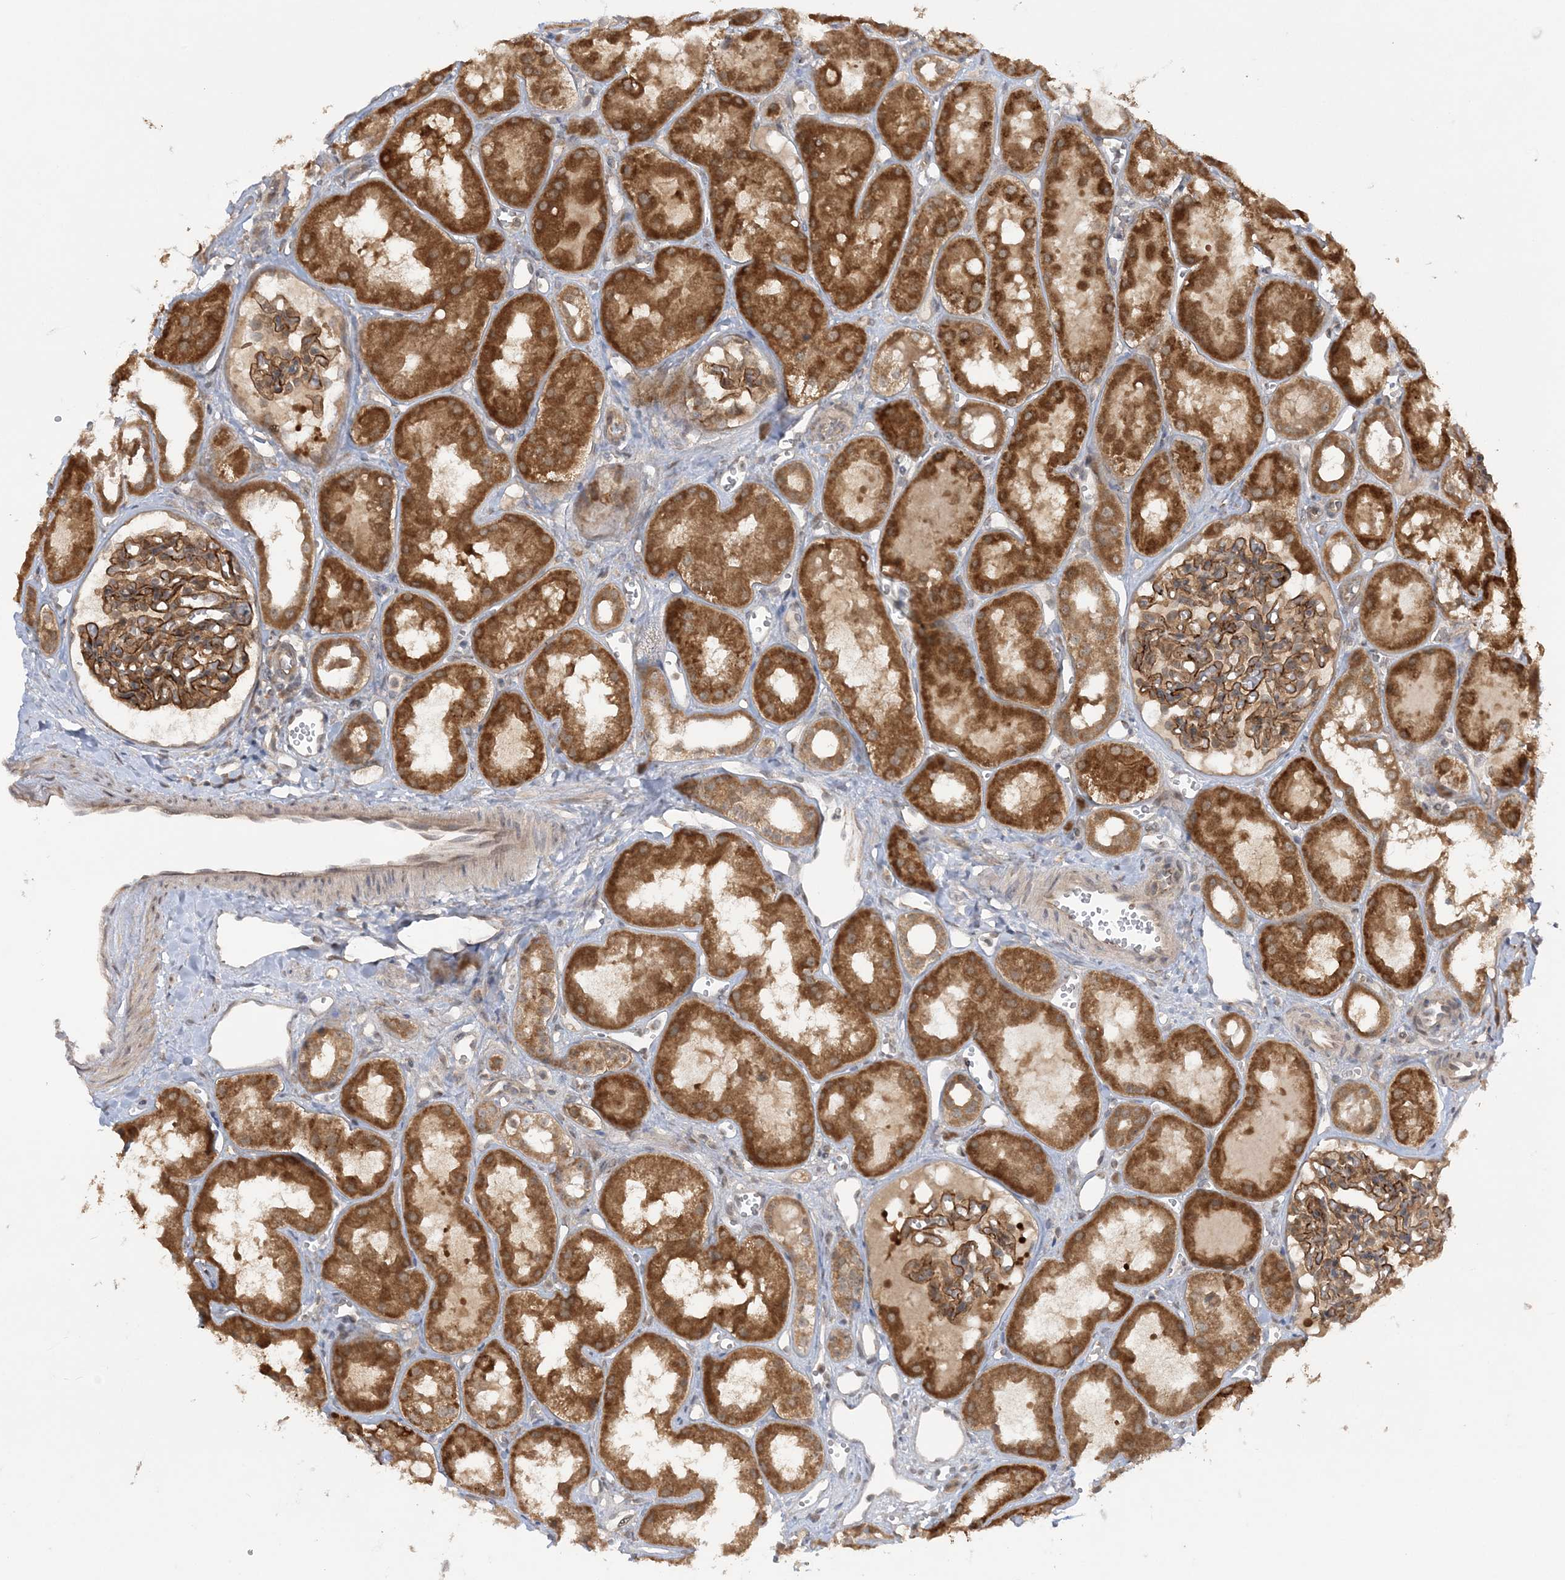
{"staining": {"intensity": "moderate", "quantity": ">75%", "location": "cytoplasmic/membranous"}, "tissue": "kidney", "cell_type": "Cells in glomeruli", "image_type": "normal", "snomed": [{"axis": "morphology", "description": "Normal tissue, NOS"}, {"axis": "topography", "description": "Kidney"}], "caption": "Normal kidney displays moderate cytoplasmic/membranous expression in approximately >75% of cells in glomeruli, visualized by immunohistochemistry. The staining was performed using DAB (3,3'-diaminobenzidine) to visualize the protein expression in brown, while the nuclei were stained in blue with hematoxylin (Magnification: 20x).", "gene": "MMADHC", "patient": {"sex": "male", "age": 16}}